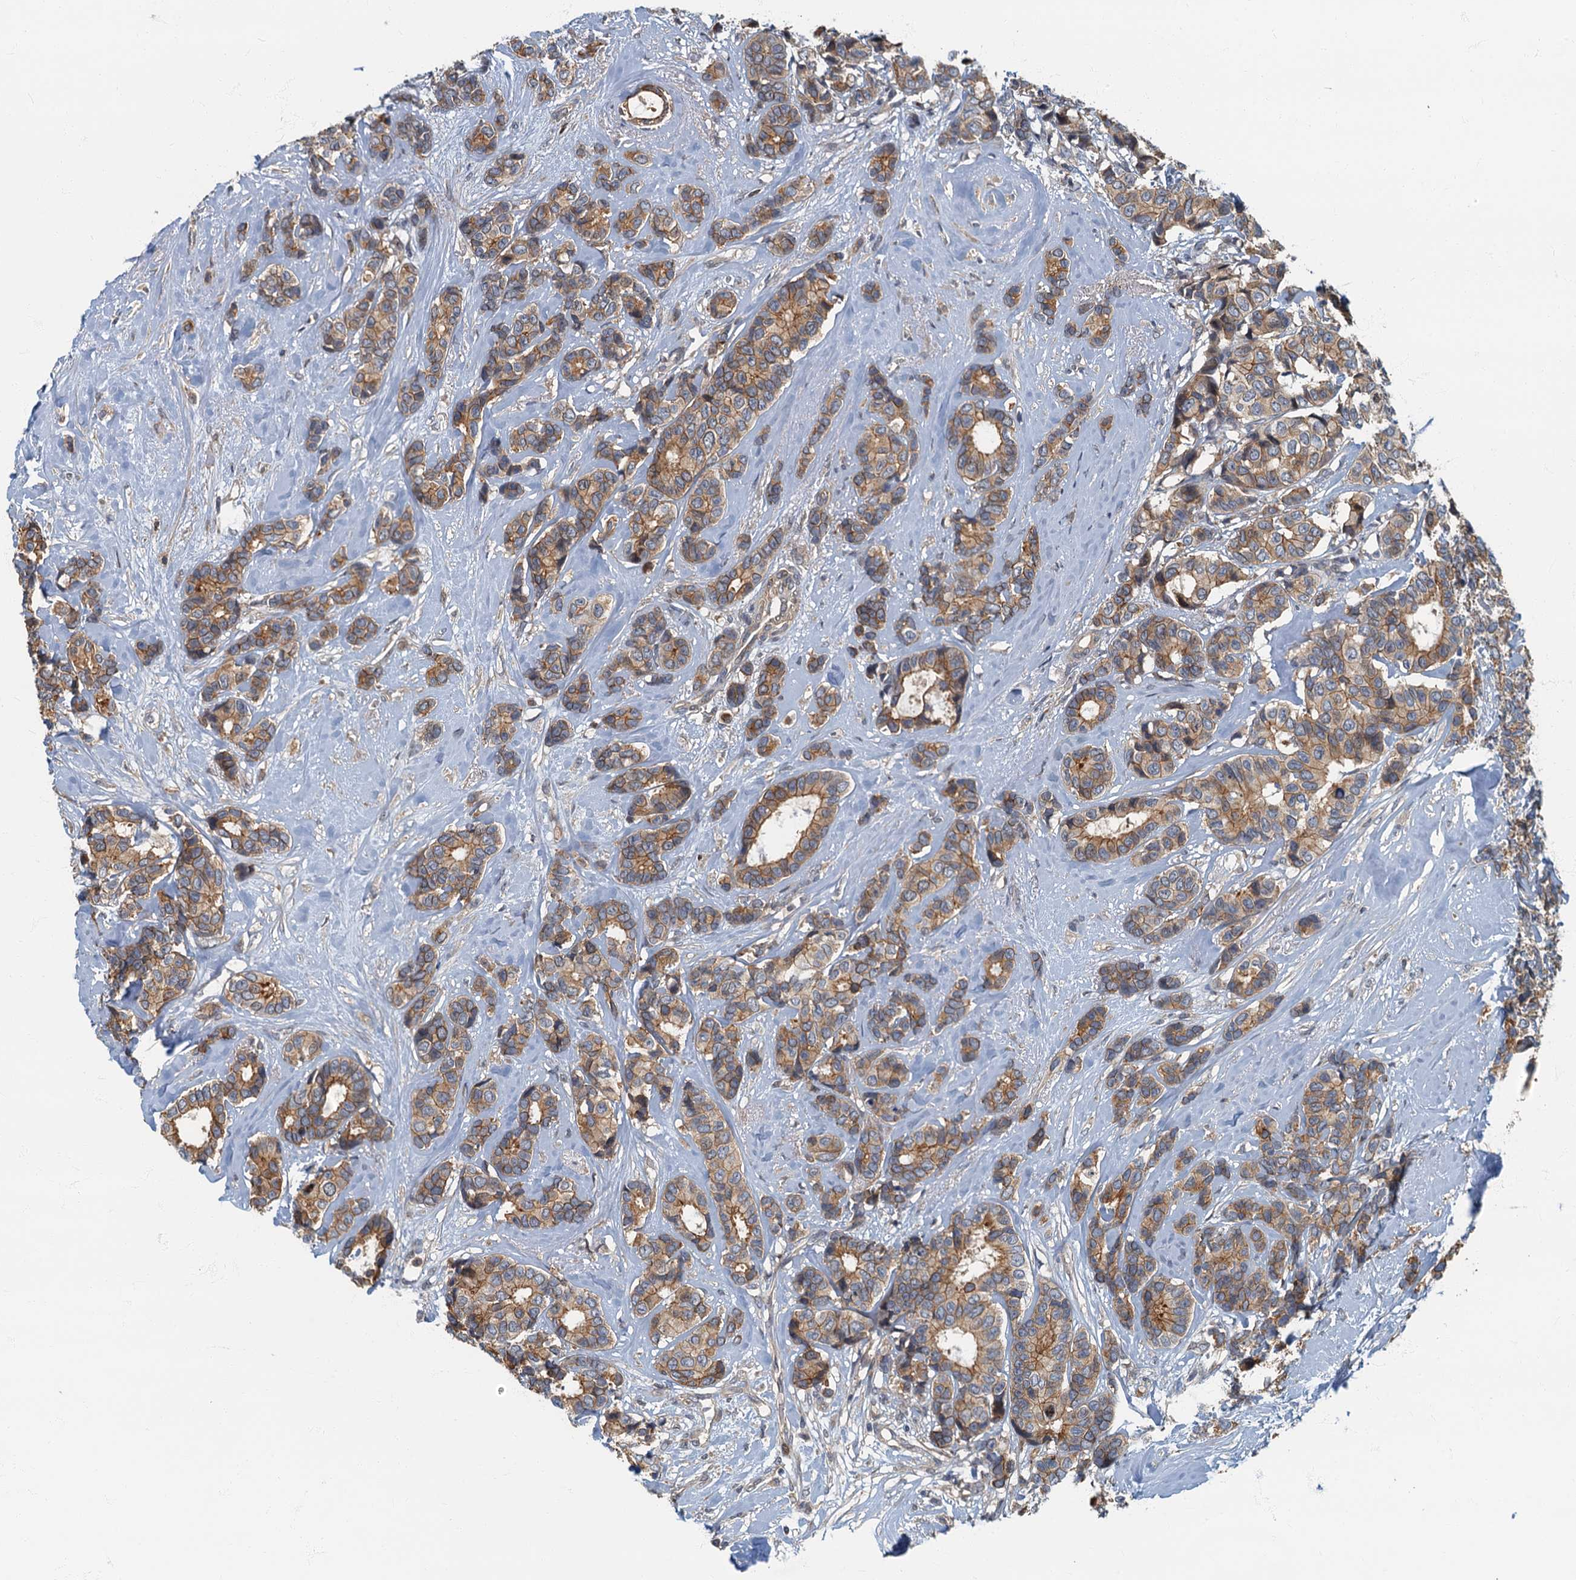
{"staining": {"intensity": "moderate", "quantity": ">75%", "location": "cytoplasmic/membranous"}, "tissue": "breast cancer", "cell_type": "Tumor cells", "image_type": "cancer", "snomed": [{"axis": "morphology", "description": "Duct carcinoma"}, {"axis": "topography", "description": "Breast"}], "caption": "Approximately >75% of tumor cells in breast cancer exhibit moderate cytoplasmic/membranous protein staining as visualized by brown immunohistochemical staining.", "gene": "CKAP2L", "patient": {"sex": "female", "age": 87}}